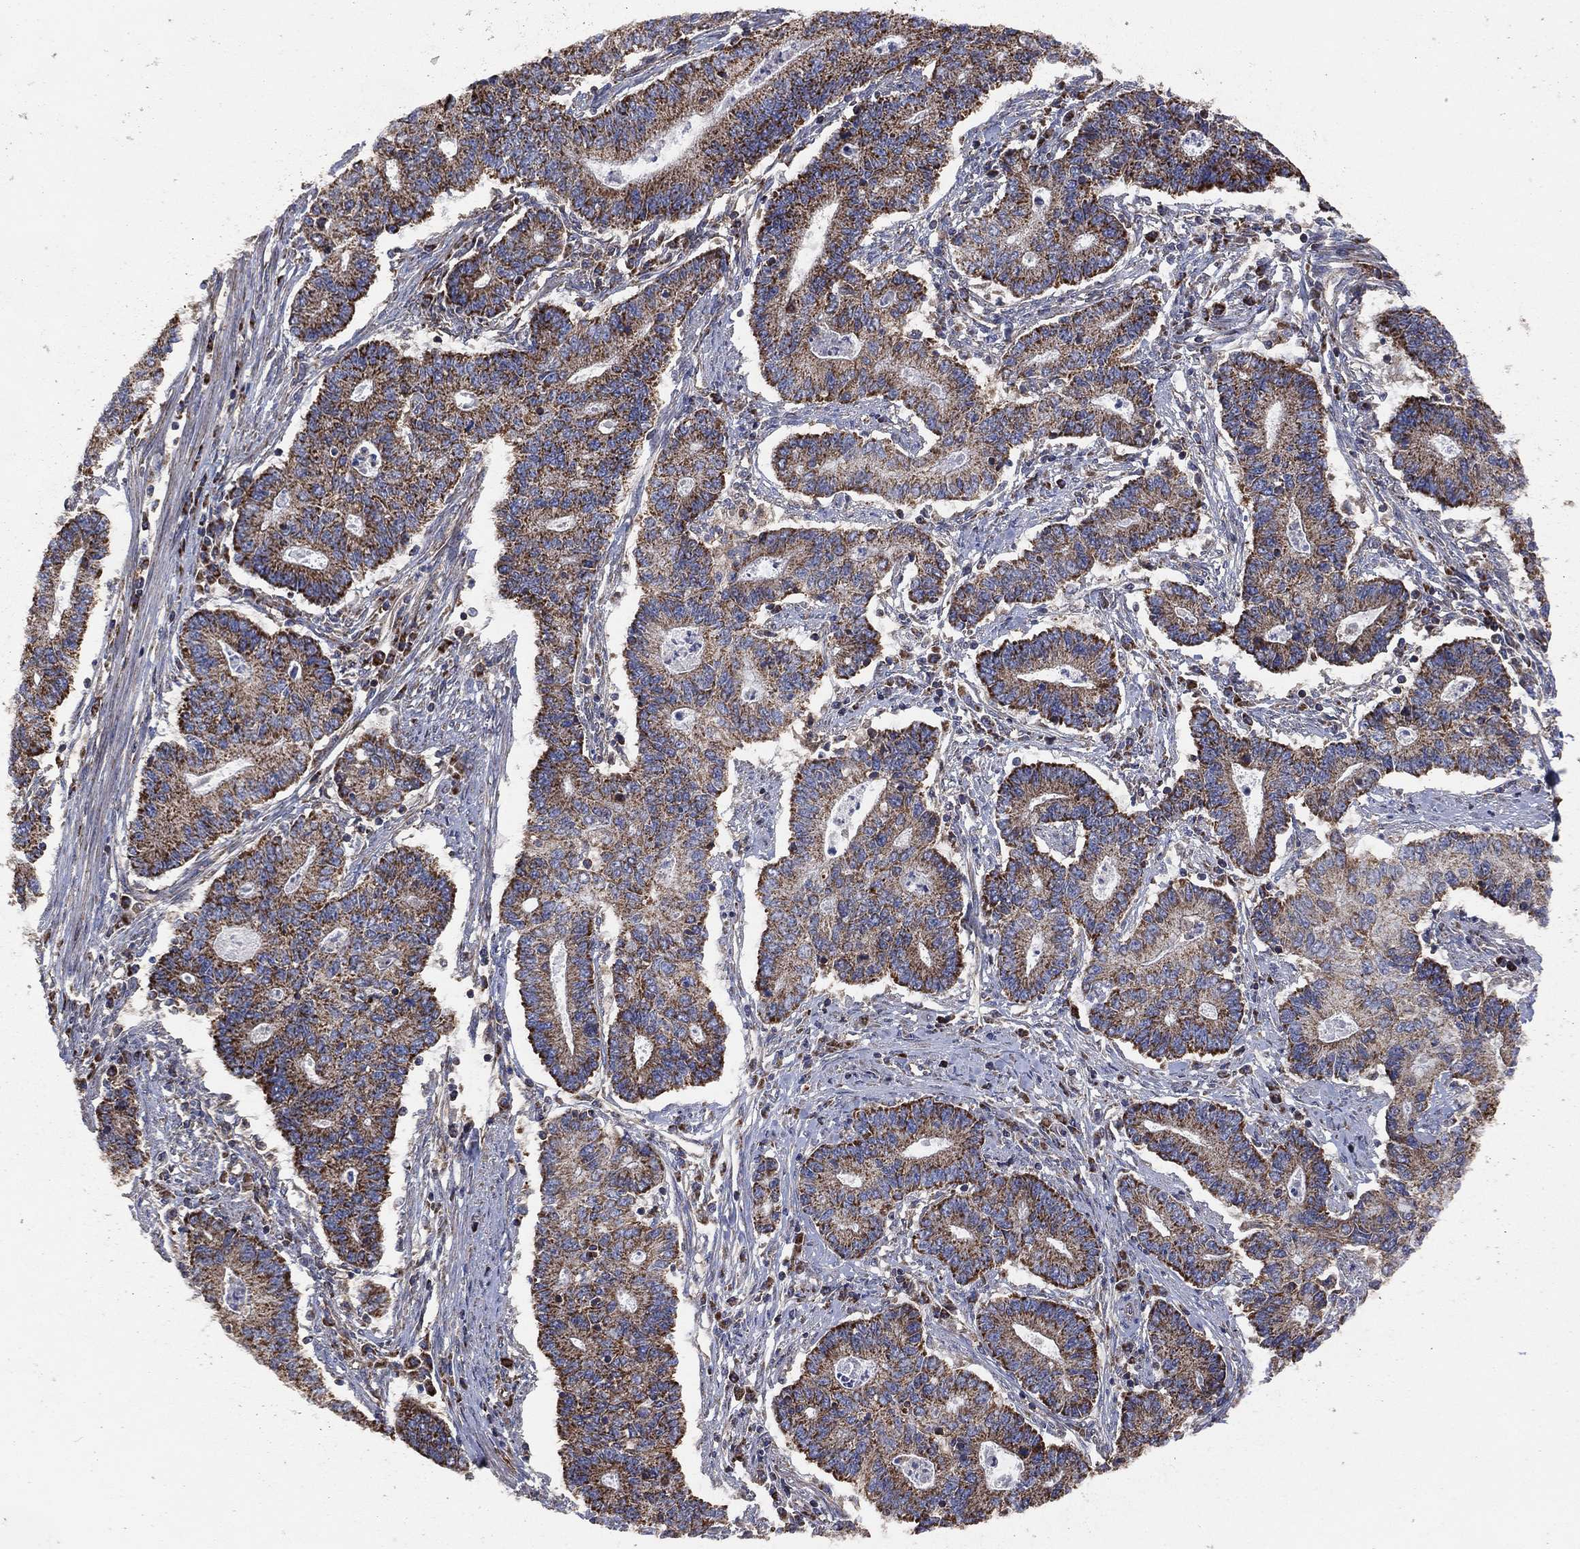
{"staining": {"intensity": "moderate", "quantity": "25%-75%", "location": "cytoplasmic/membranous"}, "tissue": "endometrial cancer", "cell_type": "Tumor cells", "image_type": "cancer", "snomed": [{"axis": "morphology", "description": "Adenocarcinoma, NOS"}, {"axis": "topography", "description": "Uterus"}, {"axis": "topography", "description": "Endometrium"}], "caption": "A medium amount of moderate cytoplasmic/membranous expression is appreciated in approximately 25%-75% of tumor cells in endometrial cancer (adenocarcinoma) tissue.", "gene": "LIMD1", "patient": {"sex": "female", "age": 54}}